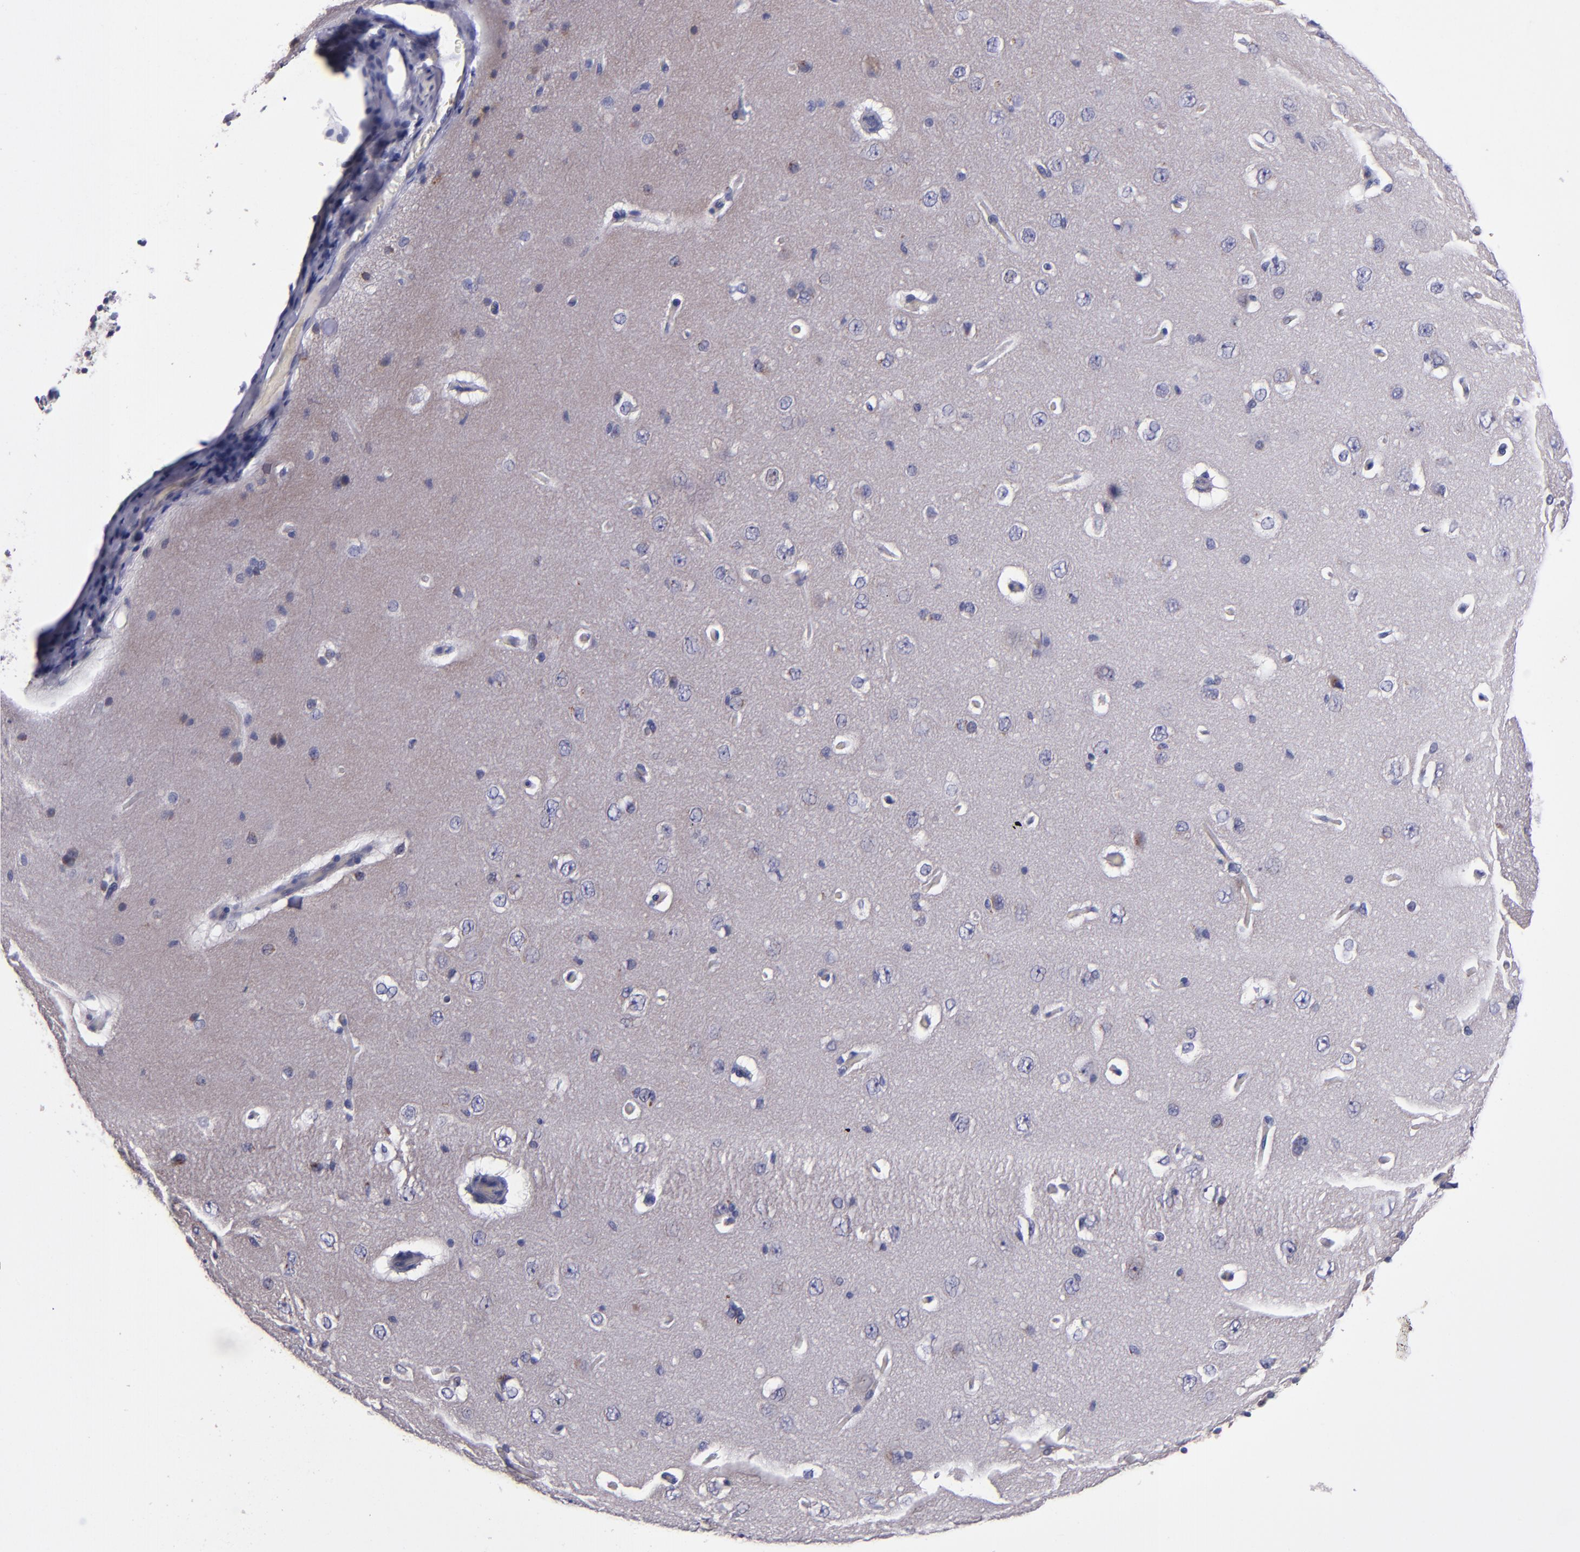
{"staining": {"intensity": "negative", "quantity": "none", "location": "none"}, "tissue": "cerebral cortex", "cell_type": "Endothelial cells", "image_type": "normal", "snomed": [{"axis": "morphology", "description": "Normal tissue, NOS"}, {"axis": "topography", "description": "Cerebral cortex"}], "caption": "An IHC image of benign cerebral cortex is shown. There is no staining in endothelial cells of cerebral cortex.", "gene": "RAB41", "patient": {"sex": "female", "age": 45}}